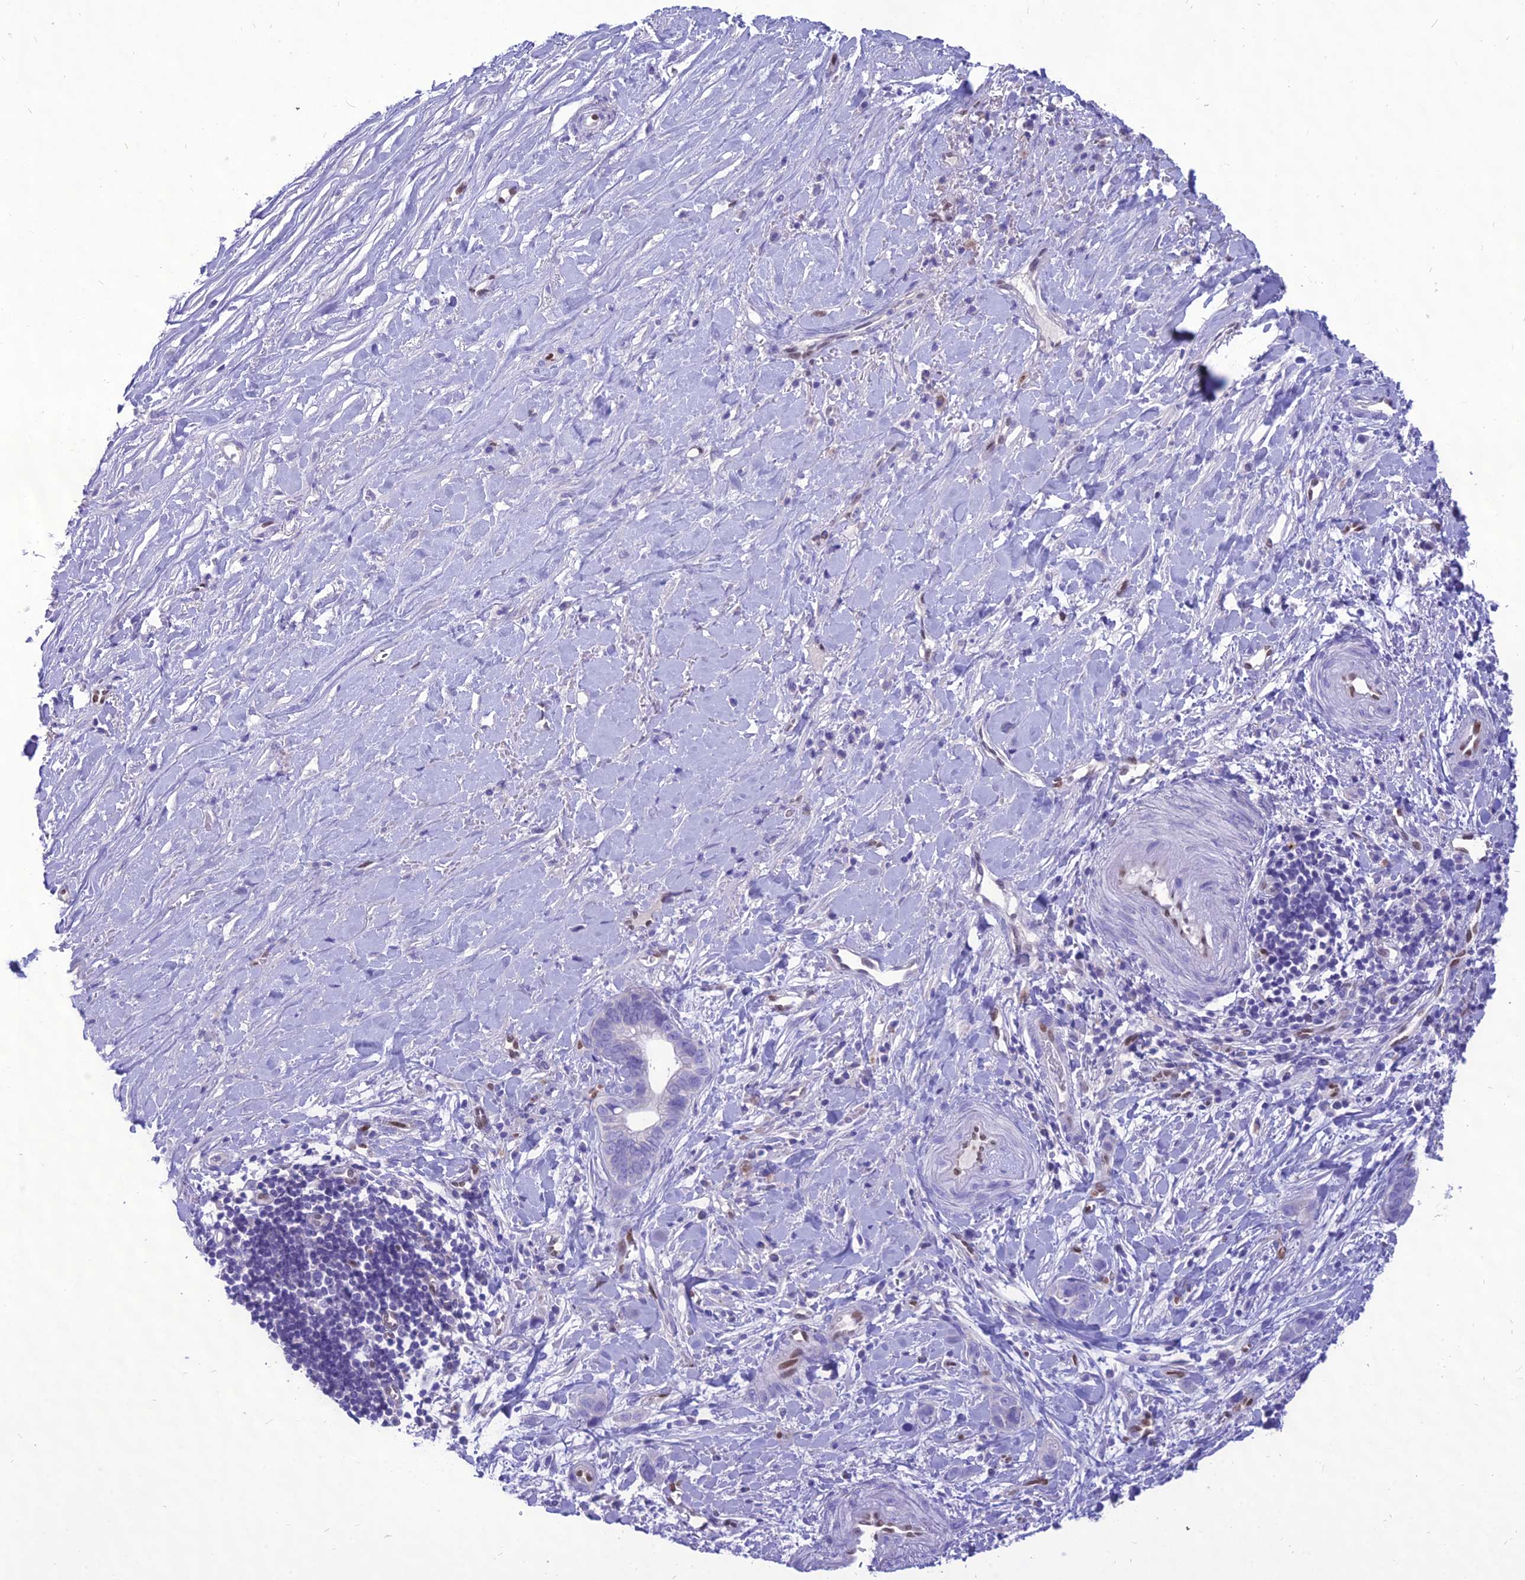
{"staining": {"intensity": "negative", "quantity": "none", "location": "none"}, "tissue": "liver cancer", "cell_type": "Tumor cells", "image_type": "cancer", "snomed": [{"axis": "morphology", "description": "Cholangiocarcinoma"}, {"axis": "topography", "description": "Liver"}], "caption": "Immunohistochemistry of human liver cancer demonstrates no staining in tumor cells.", "gene": "NOVA2", "patient": {"sex": "female", "age": 79}}